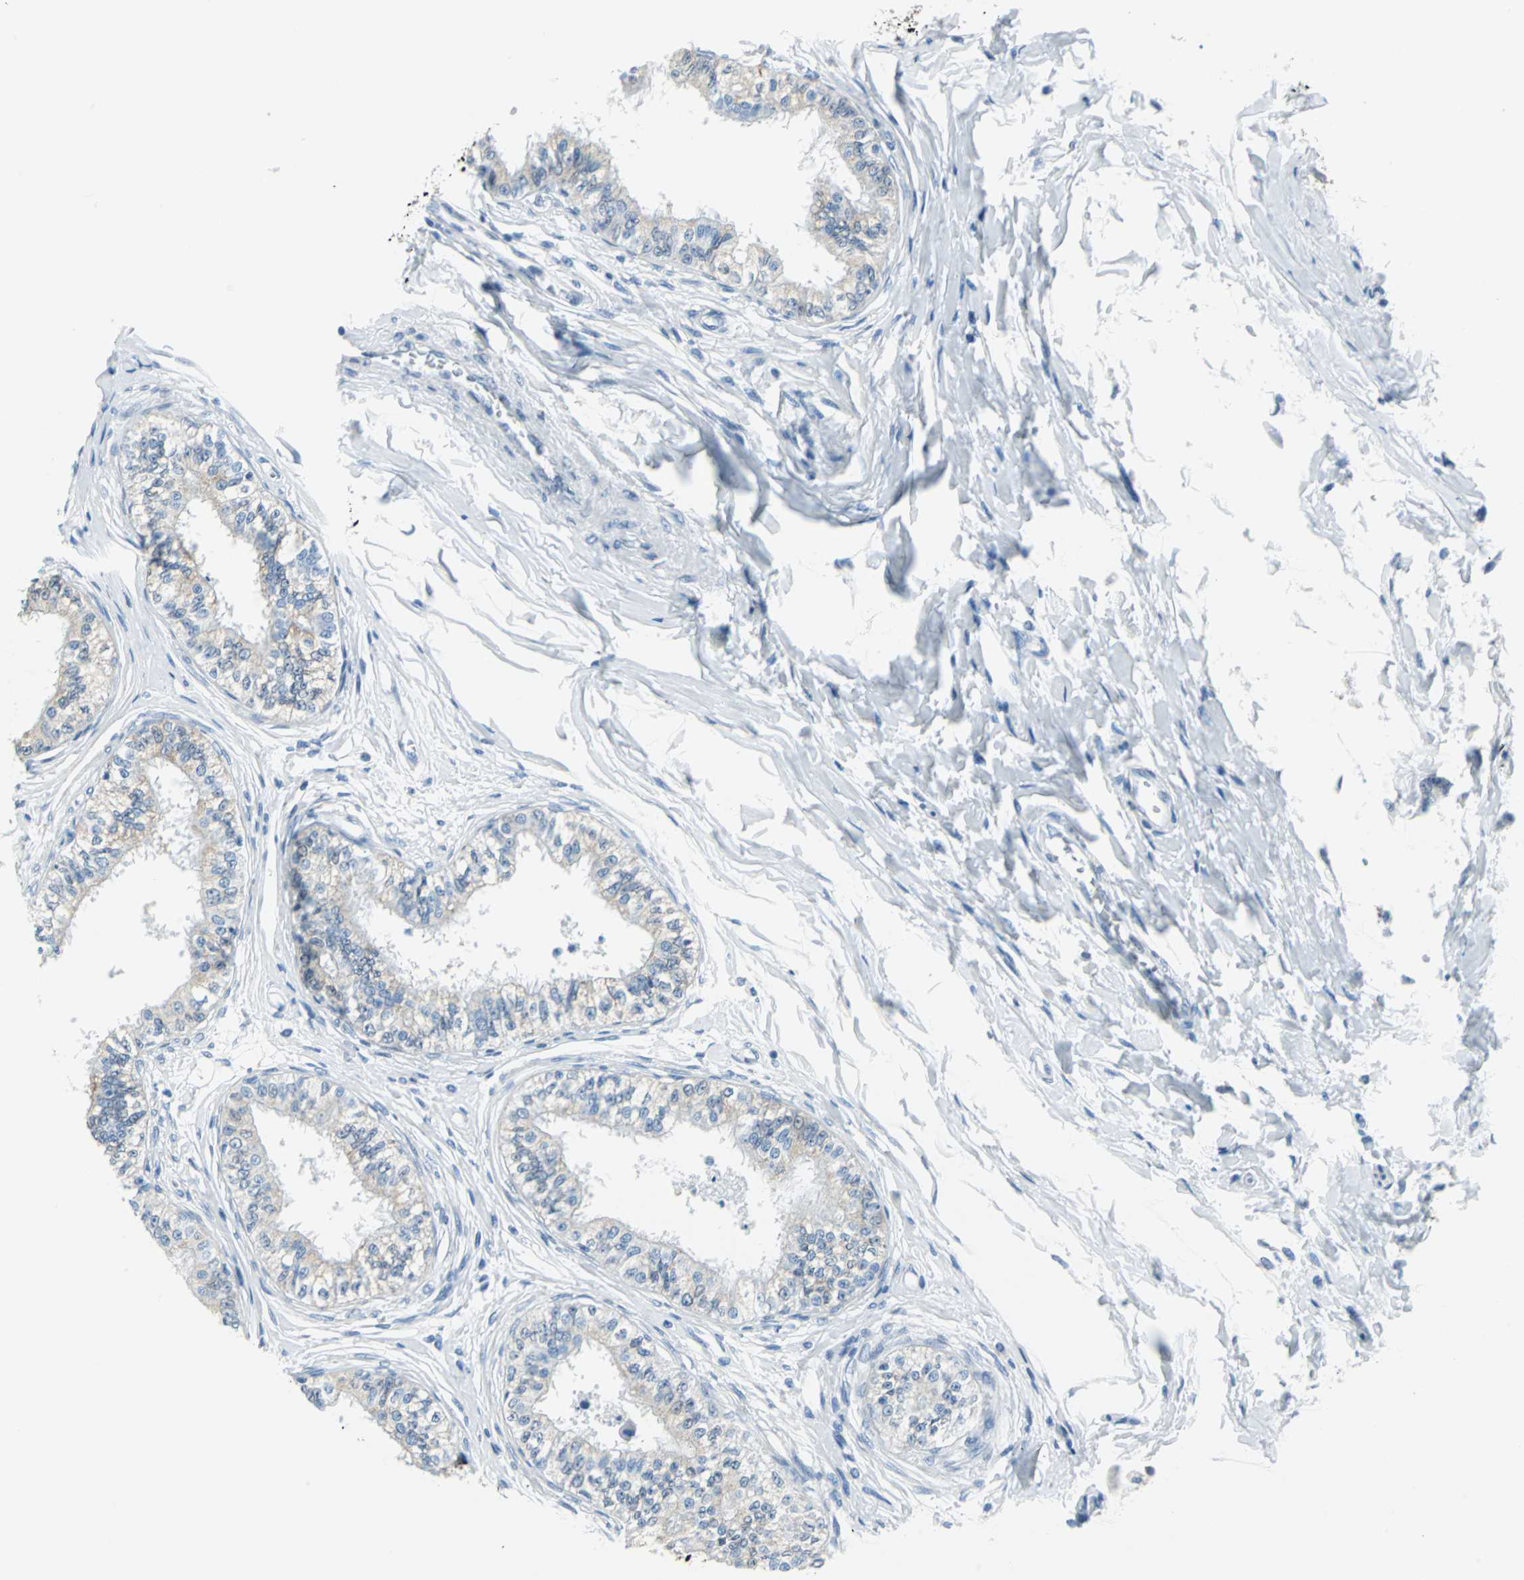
{"staining": {"intensity": "weak", "quantity": ">75%", "location": "cytoplasmic/membranous"}, "tissue": "epididymis", "cell_type": "Glandular cells", "image_type": "normal", "snomed": [{"axis": "morphology", "description": "Normal tissue, NOS"}, {"axis": "morphology", "description": "Adenocarcinoma, metastatic, NOS"}, {"axis": "topography", "description": "Testis"}, {"axis": "topography", "description": "Epididymis"}], "caption": "Protein staining reveals weak cytoplasmic/membranous expression in about >75% of glandular cells in benign epididymis. (Stains: DAB (3,3'-diaminobenzidine) in brown, nuclei in blue, Microscopy: brightfield microscopy at high magnification).", "gene": "CYB5A", "patient": {"sex": "male", "age": 26}}